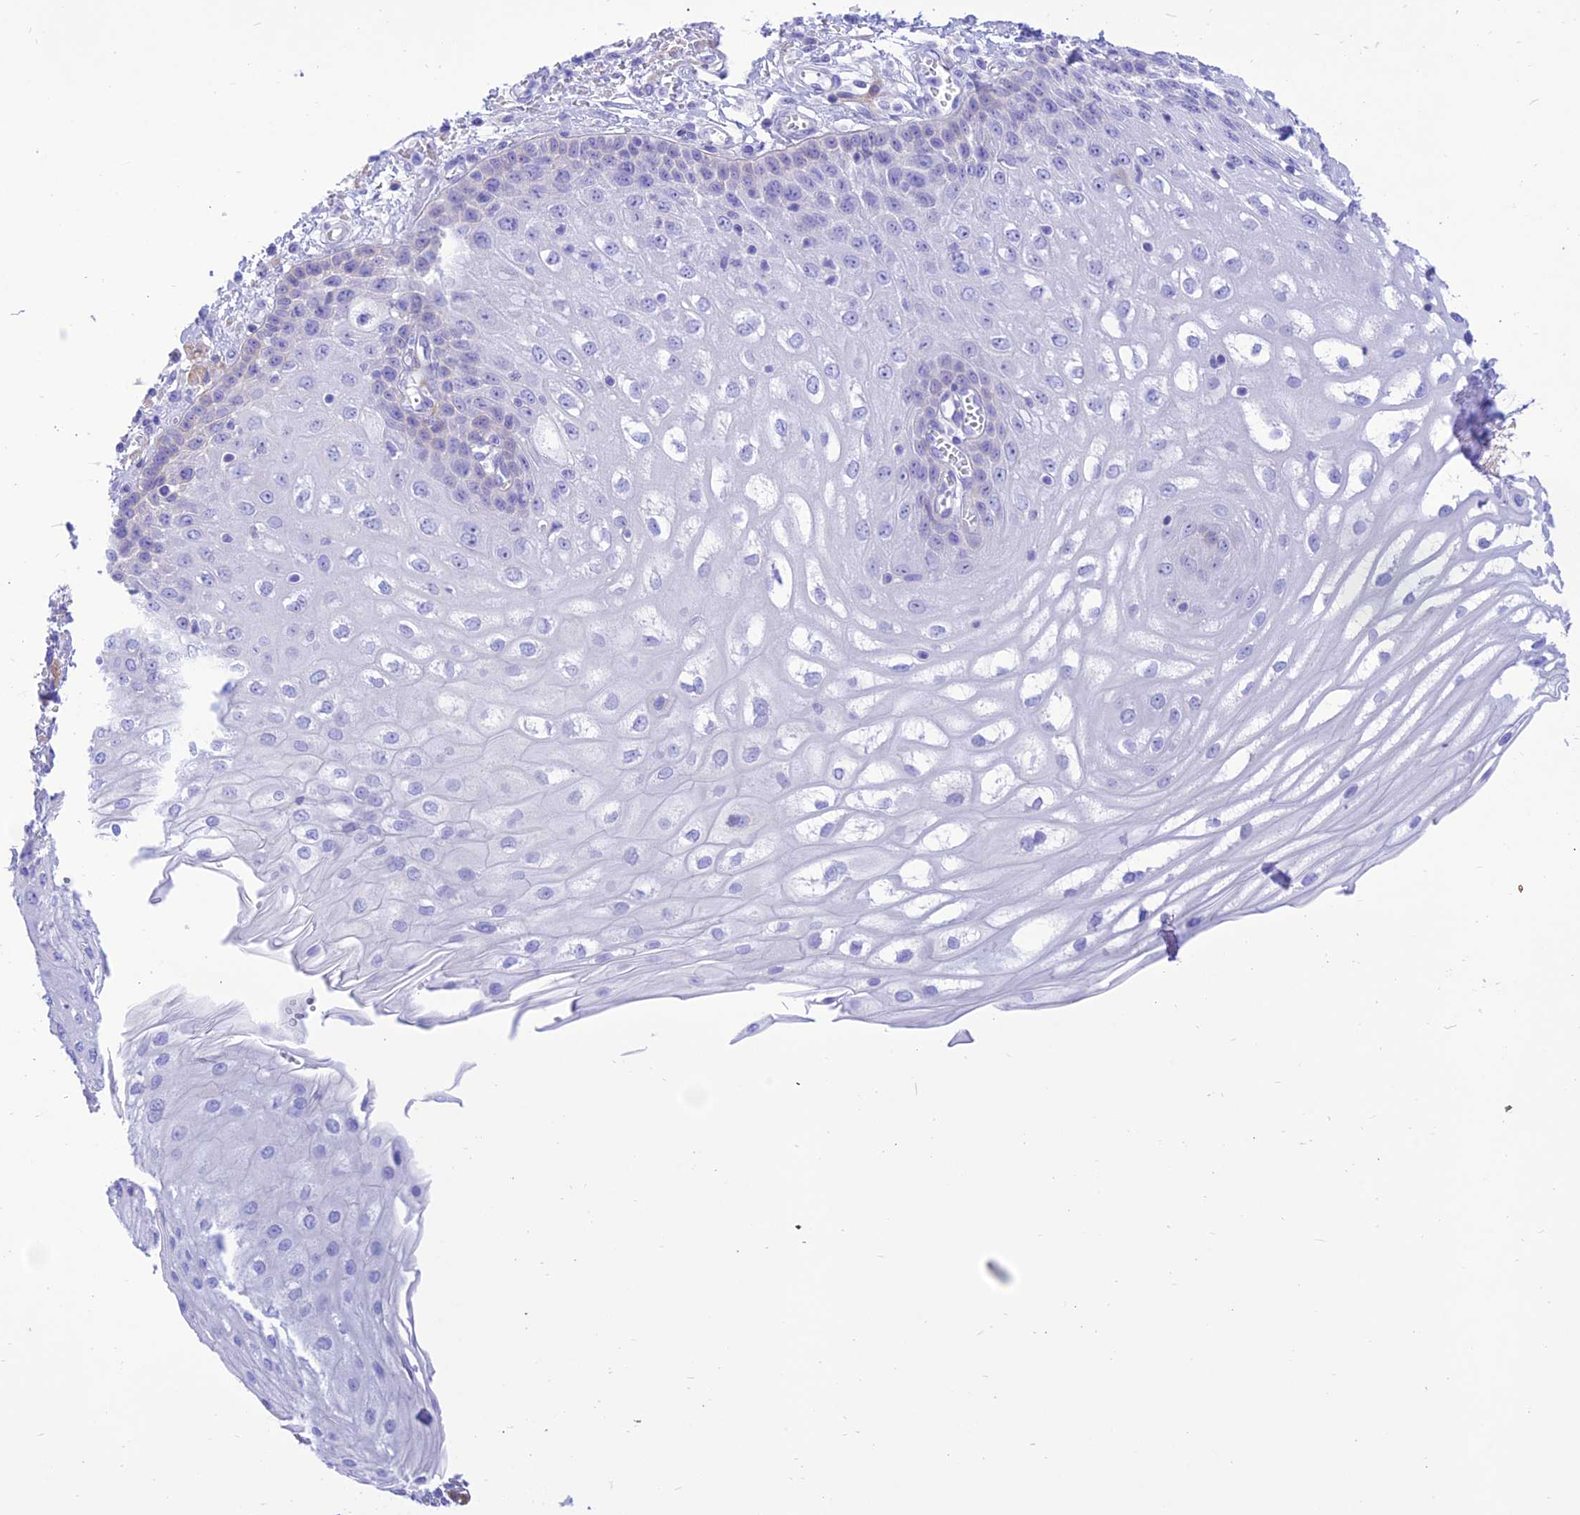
{"staining": {"intensity": "negative", "quantity": "none", "location": "none"}, "tissue": "esophagus", "cell_type": "Squamous epithelial cells", "image_type": "normal", "snomed": [{"axis": "morphology", "description": "Normal tissue, NOS"}, {"axis": "topography", "description": "Esophagus"}], "caption": "Immunohistochemistry image of benign esophagus stained for a protein (brown), which shows no positivity in squamous epithelial cells. The staining is performed using DAB (3,3'-diaminobenzidine) brown chromogen with nuclei counter-stained in using hematoxylin.", "gene": "PRNP", "patient": {"sex": "male", "age": 81}}